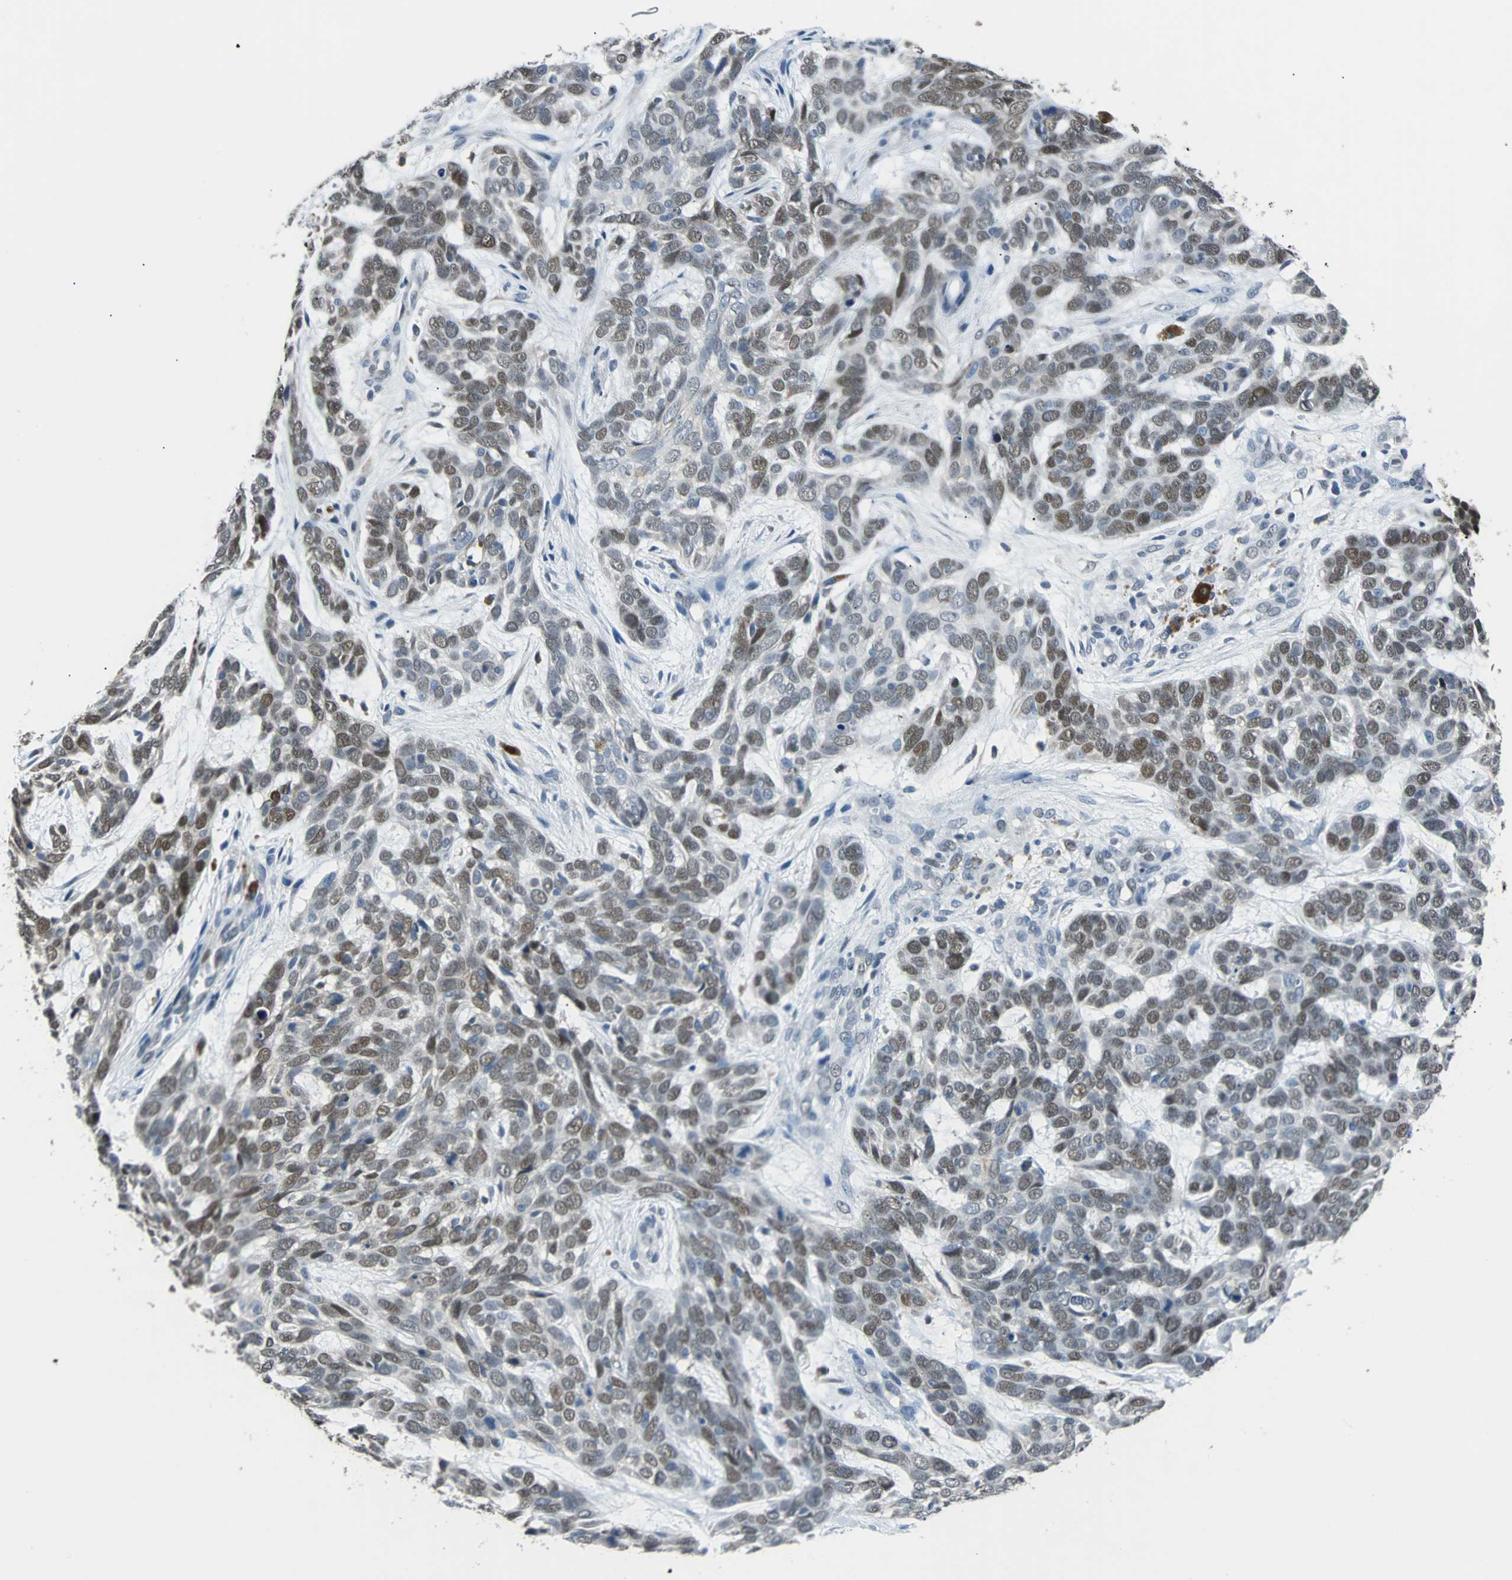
{"staining": {"intensity": "moderate", "quantity": "25%-75%", "location": "nuclear"}, "tissue": "skin cancer", "cell_type": "Tumor cells", "image_type": "cancer", "snomed": [{"axis": "morphology", "description": "Basal cell carcinoma"}, {"axis": "topography", "description": "Skin"}], "caption": "IHC image of skin cancer (basal cell carcinoma) stained for a protein (brown), which reveals medium levels of moderate nuclear staining in approximately 25%-75% of tumor cells.", "gene": "USP28", "patient": {"sex": "male", "age": 87}}